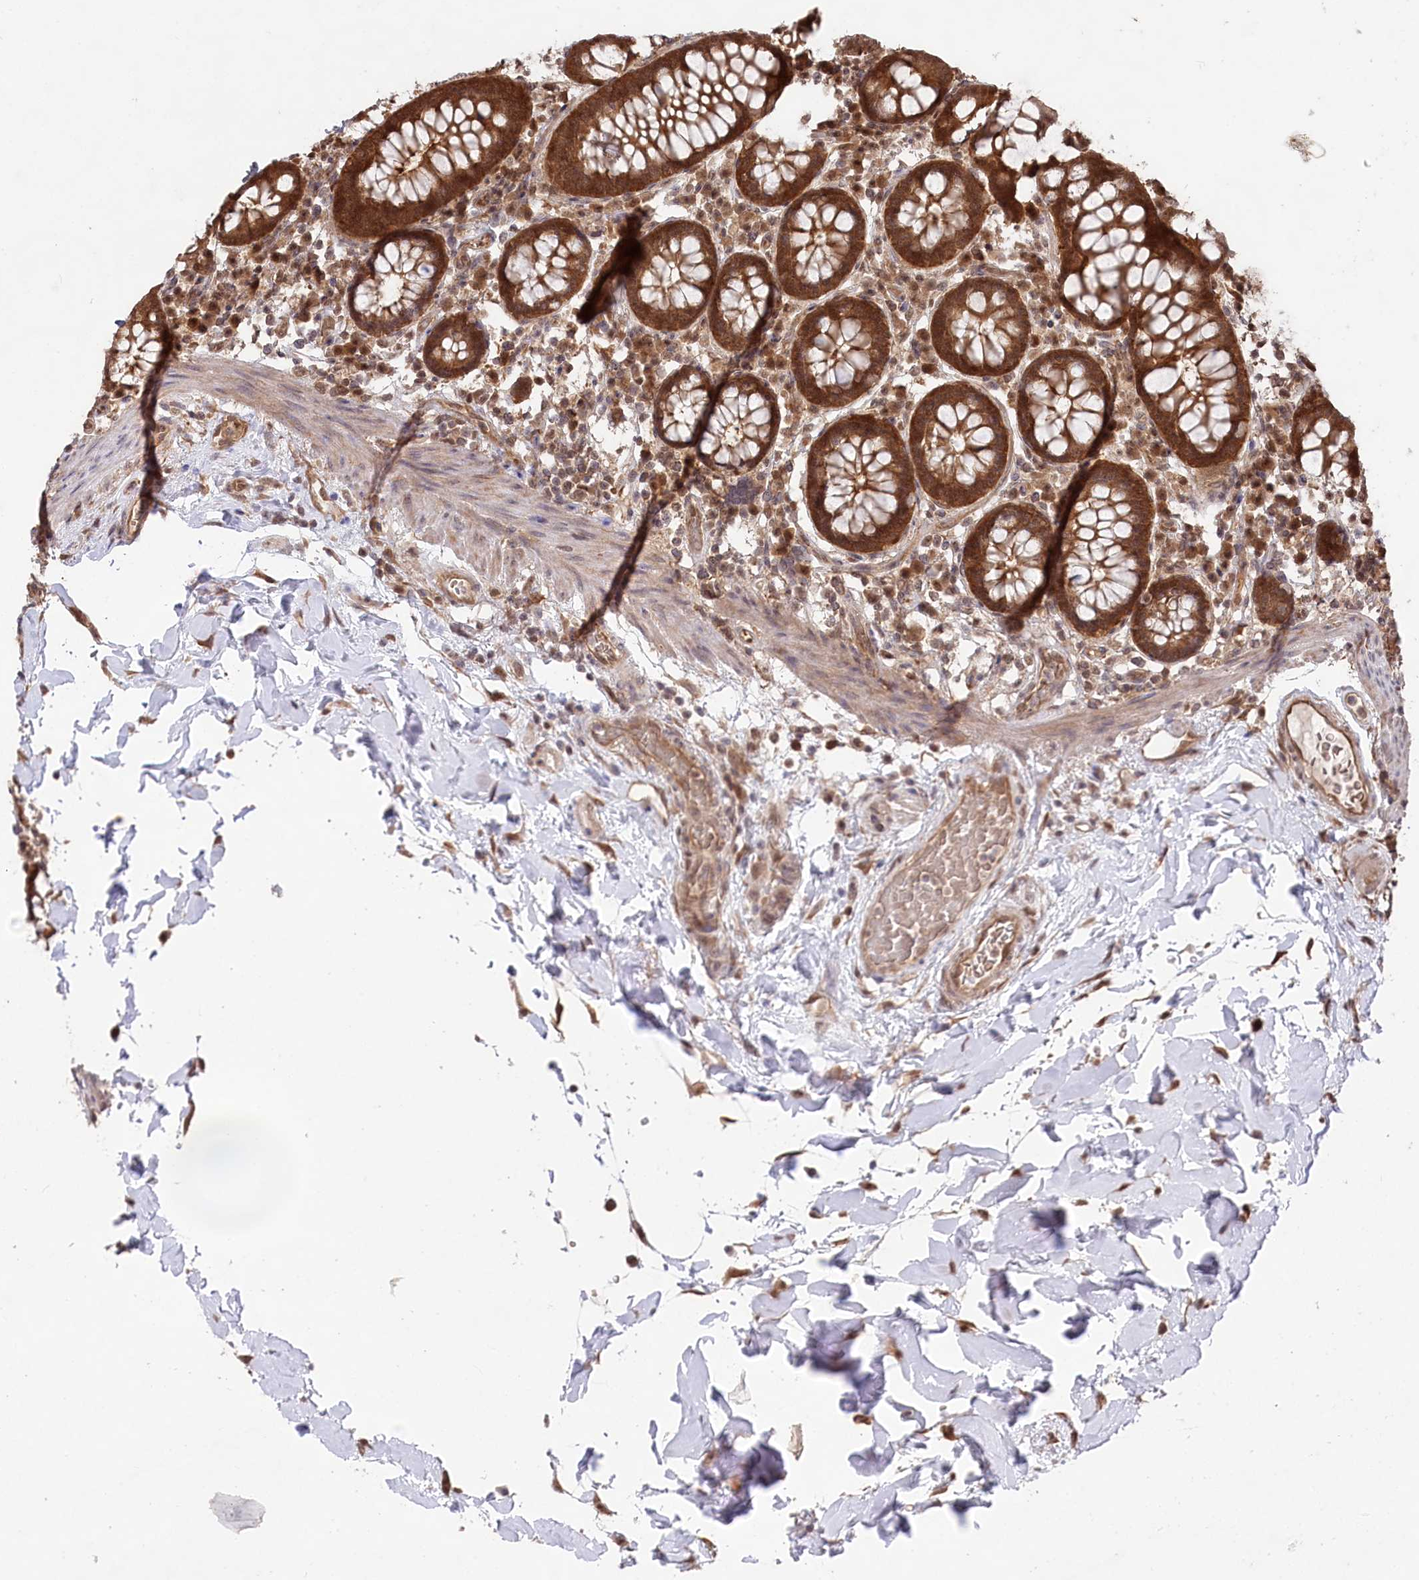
{"staining": {"intensity": "moderate", "quantity": ">75%", "location": "cytoplasmic/membranous,nuclear"}, "tissue": "colon", "cell_type": "Endothelial cells", "image_type": "normal", "snomed": [{"axis": "morphology", "description": "Normal tissue, NOS"}, {"axis": "topography", "description": "Colon"}], "caption": "Immunohistochemistry photomicrograph of benign colon stained for a protein (brown), which reveals medium levels of moderate cytoplasmic/membranous,nuclear positivity in about >75% of endothelial cells.", "gene": "PSMA1", "patient": {"sex": "female", "age": 79}}